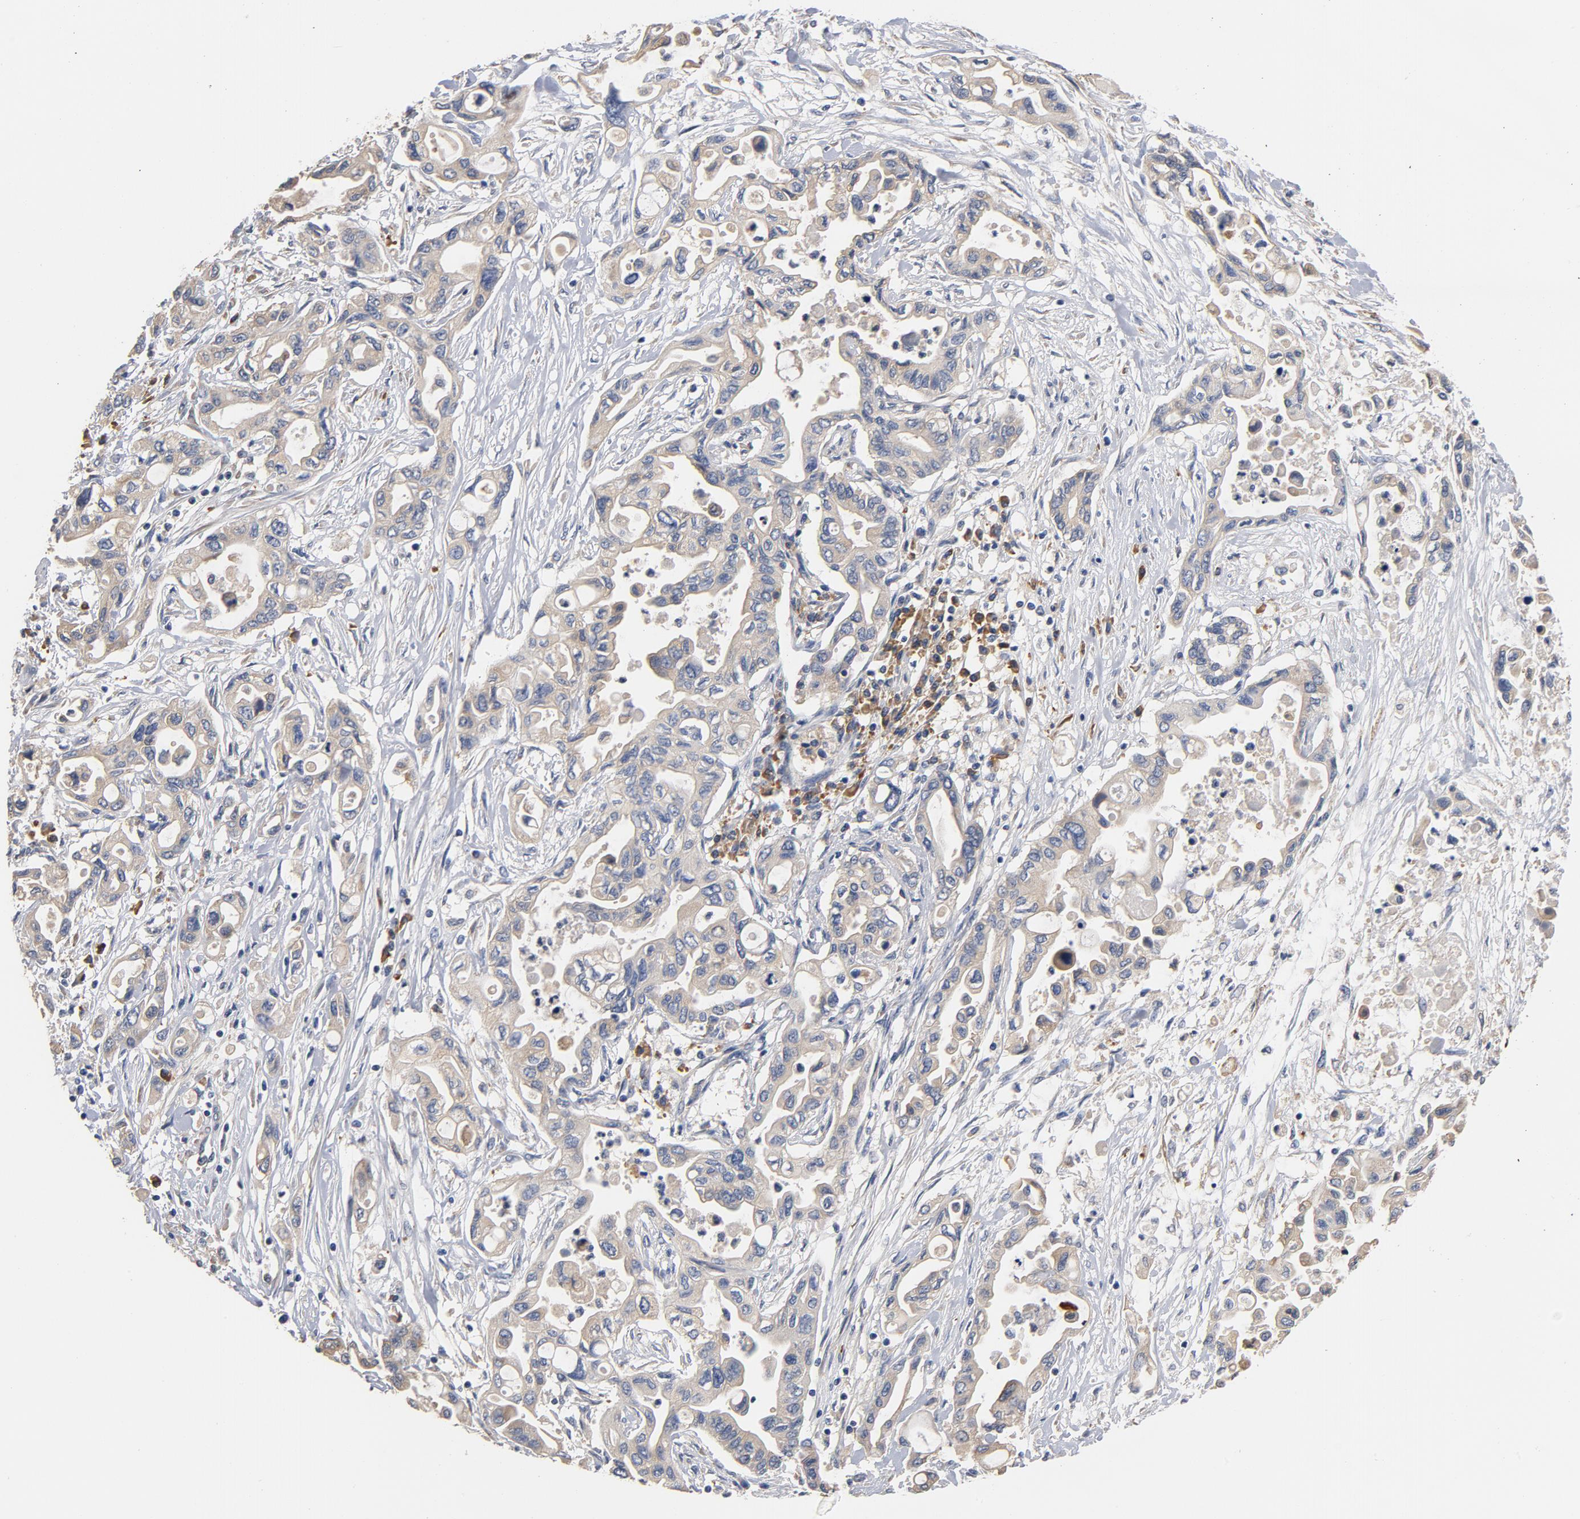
{"staining": {"intensity": "weak", "quantity": "25%-75%", "location": "cytoplasmic/membranous"}, "tissue": "pancreatic cancer", "cell_type": "Tumor cells", "image_type": "cancer", "snomed": [{"axis": "morphology", "description": "Adenocarcinoma, NOS"}, {"axis": "topography", "description": "Pancreas"}], "caption": "Pancreatic cancer stained for a protein (brown) displays weak cytoplasmic/membranous positive staining in about 25%-75% of tumor cells.", "gene": "TLR4", "patient": {"sex": "female", "age": 57}}